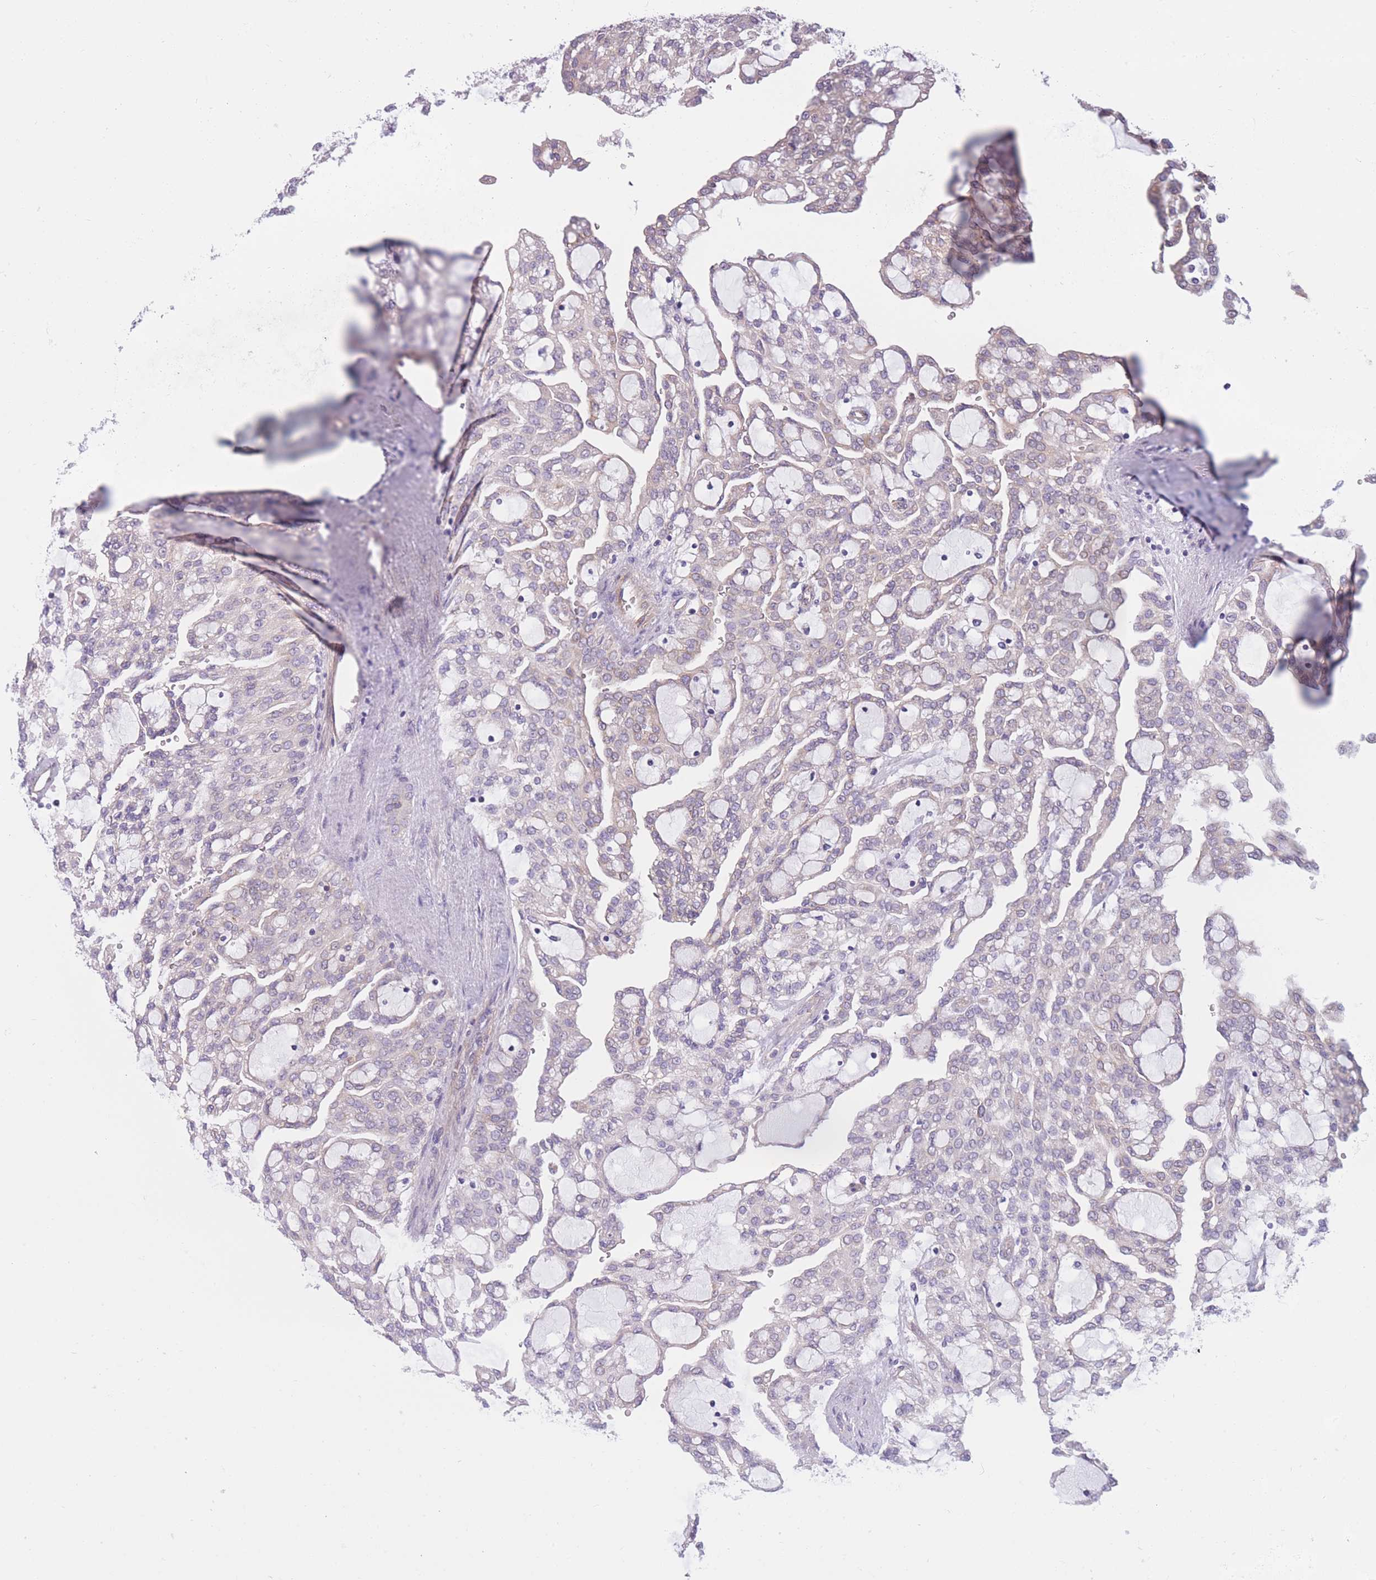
{"staining": {"intensity": "negative", "quantity": "none", "location": "none"}, "tissue": "renal cancer", "cell_type": "Tumor cells", "image_type": "cancer", "snomed": [{"axis": "morphology", "description": "Adenocarcinoma, NOS"}, {"axis": "topography", "description": "Kidney"}], "caption": "This is an IHC image of adenocarcinoma (renal). There is no expression in tumor cells.", "gene": "SERPINB3", "patient": {"sex": "male", "age": 63}}